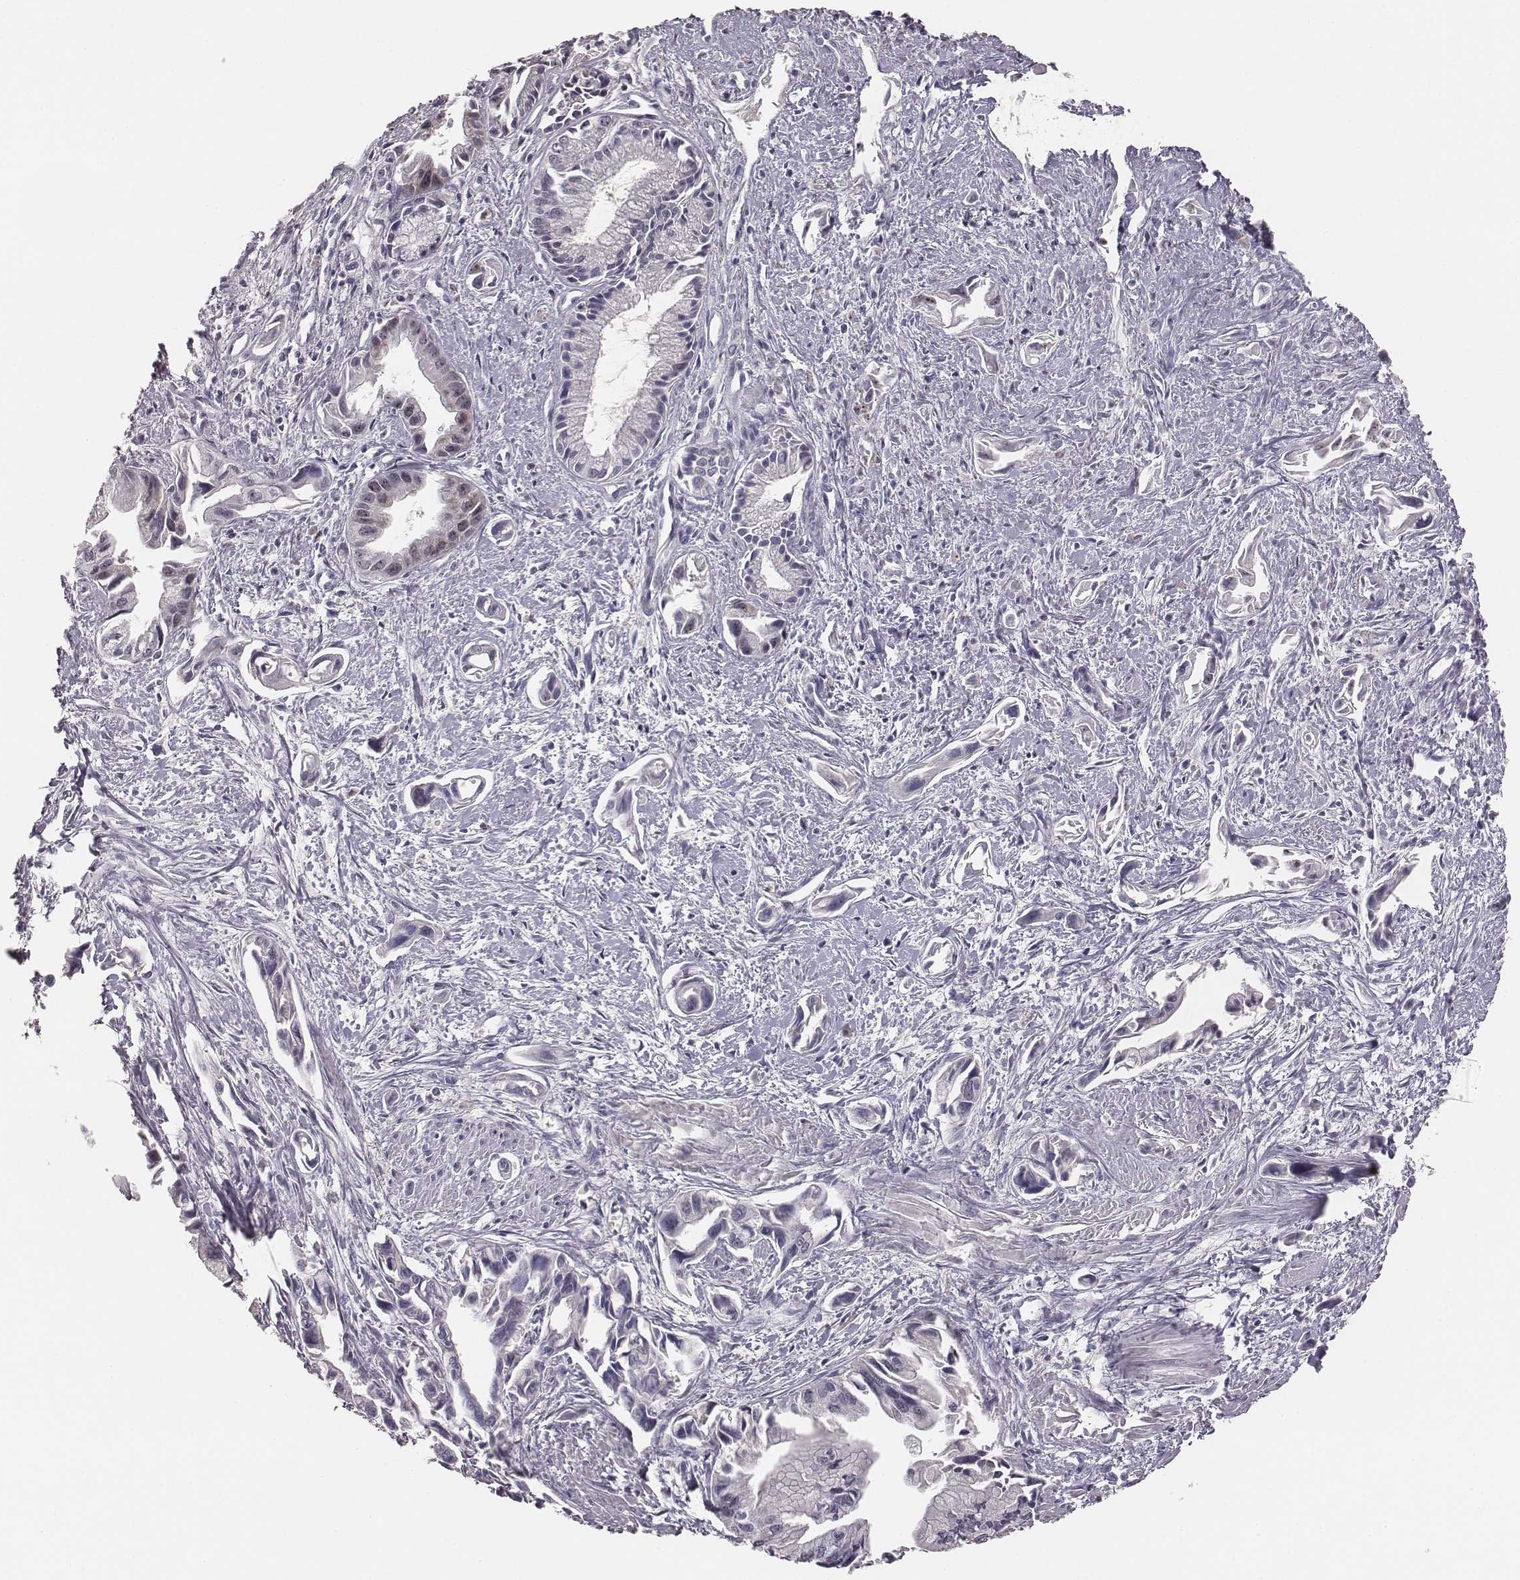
{"staining": {"intensity": "negative", "quantity": "none", "location": "none"}, "tissue": "pancreatic cancer", "cell_type": "Tumor cells", "image_type": "cancer", "snomed": [{"axis": "morphology", "description": "Adenocarcinoma, NOS"}, {"axis": "topography", "description": "Pancreas"}], "caption": "Tumor cells are negative for protein expression in human adenocarcinoma (pancreatic). Brightfield microscopy of IHC stained with DAB (brown) and hematoxylin (blue), captured at high magnification.", "gene": "NIFK", "patient": {"sex": "female", "age": 61}}